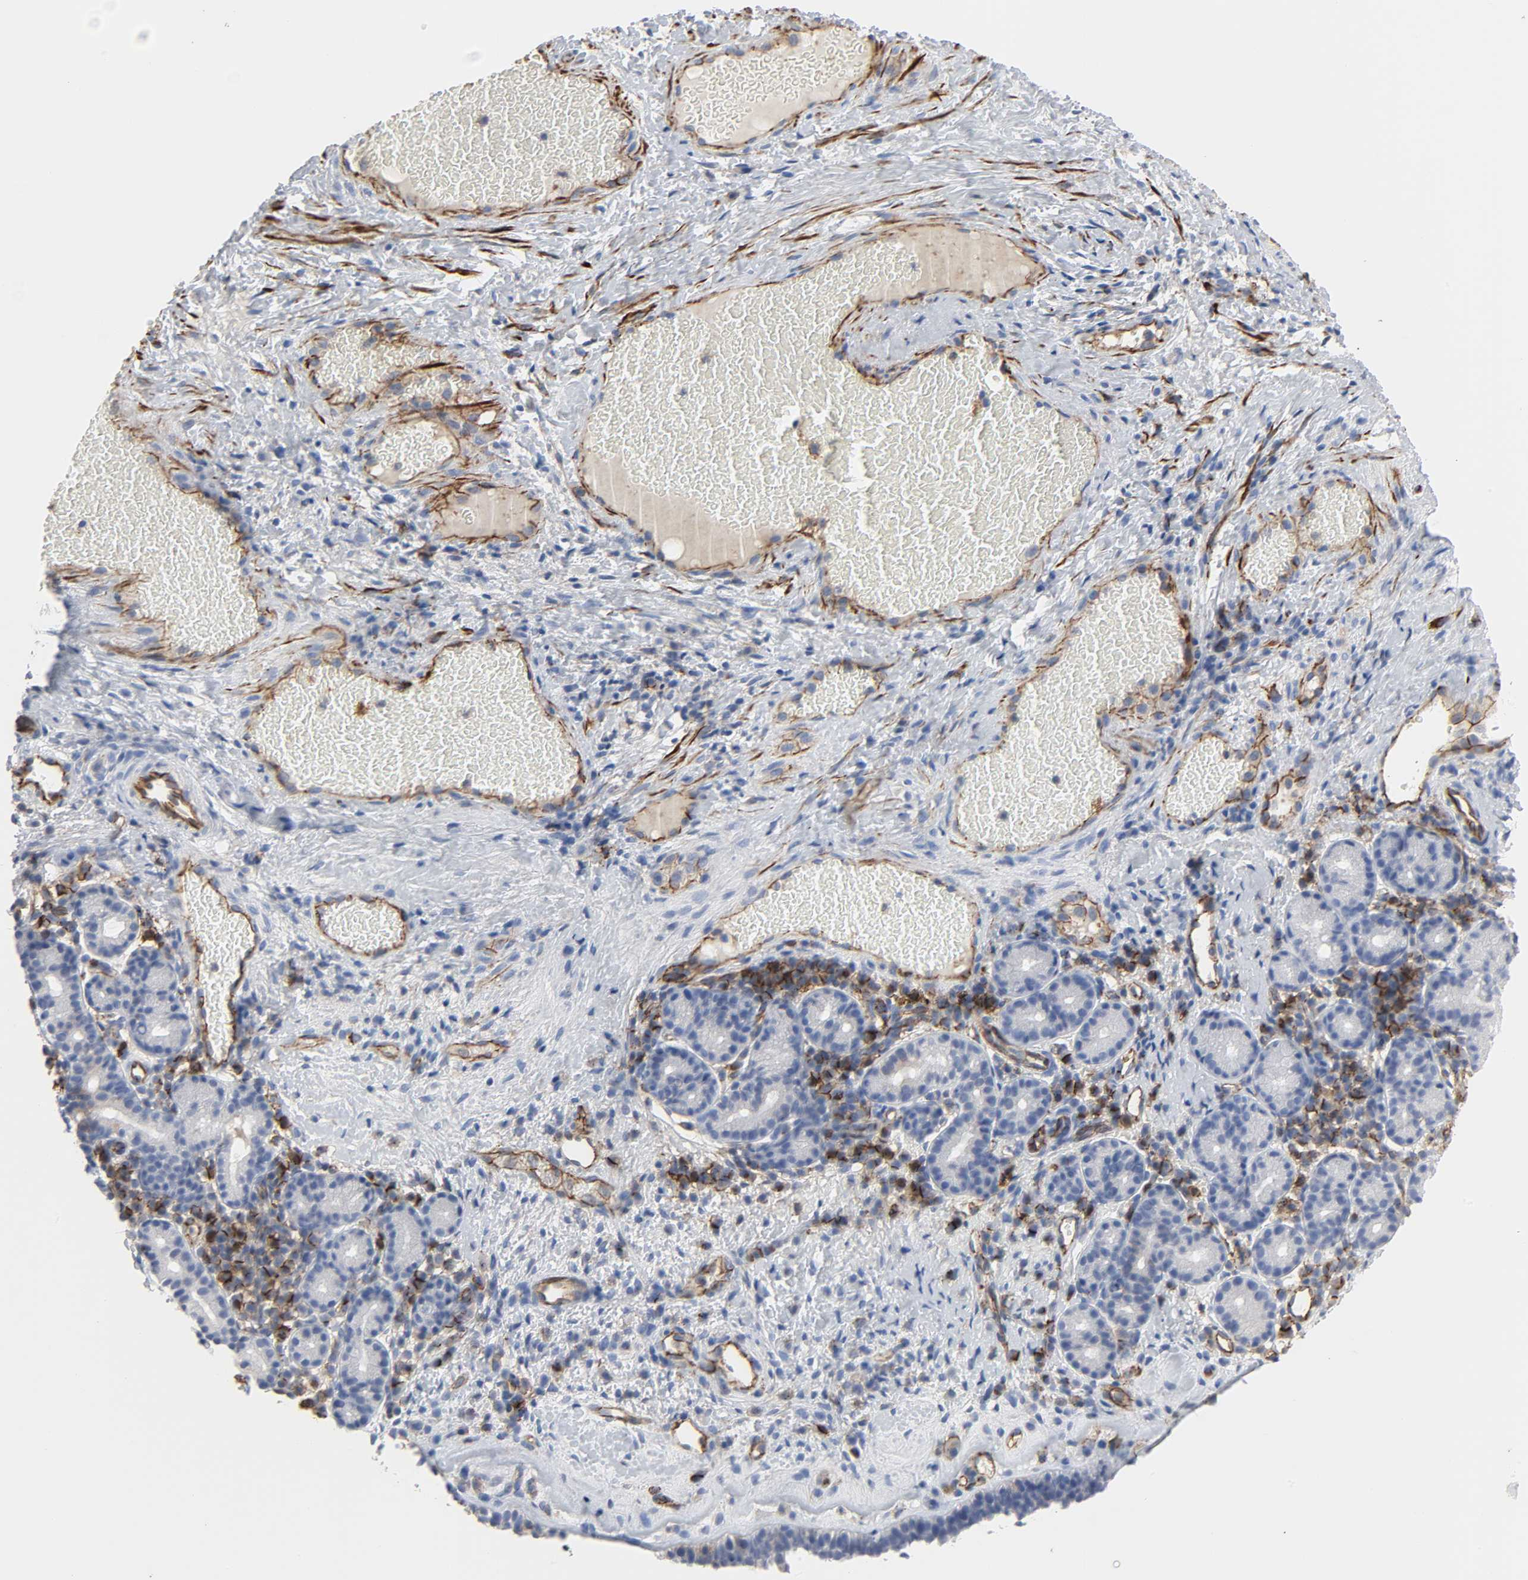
{"staining": {"intensity": "negative", "quantity": "none", "location": "none"}, "tissue": "nasopharynx", "cell_type": "Respiratory epithelial cells", "image_type": "normal", "snomed": [{"axis": "morphology", "description": "Normal tissue, NOS"}, {"axis": "morphology", "description": "Inflammation, NOS"}, {"axis": "topography", "description": "Nasopharynx"}], "caption": "Immunohistochemical staining of benign human nasopharynx shows no significant staining in respiratory epithelial cells.", "gene": "PECAM1", "patient": {"sex": "female", "age": 55}}